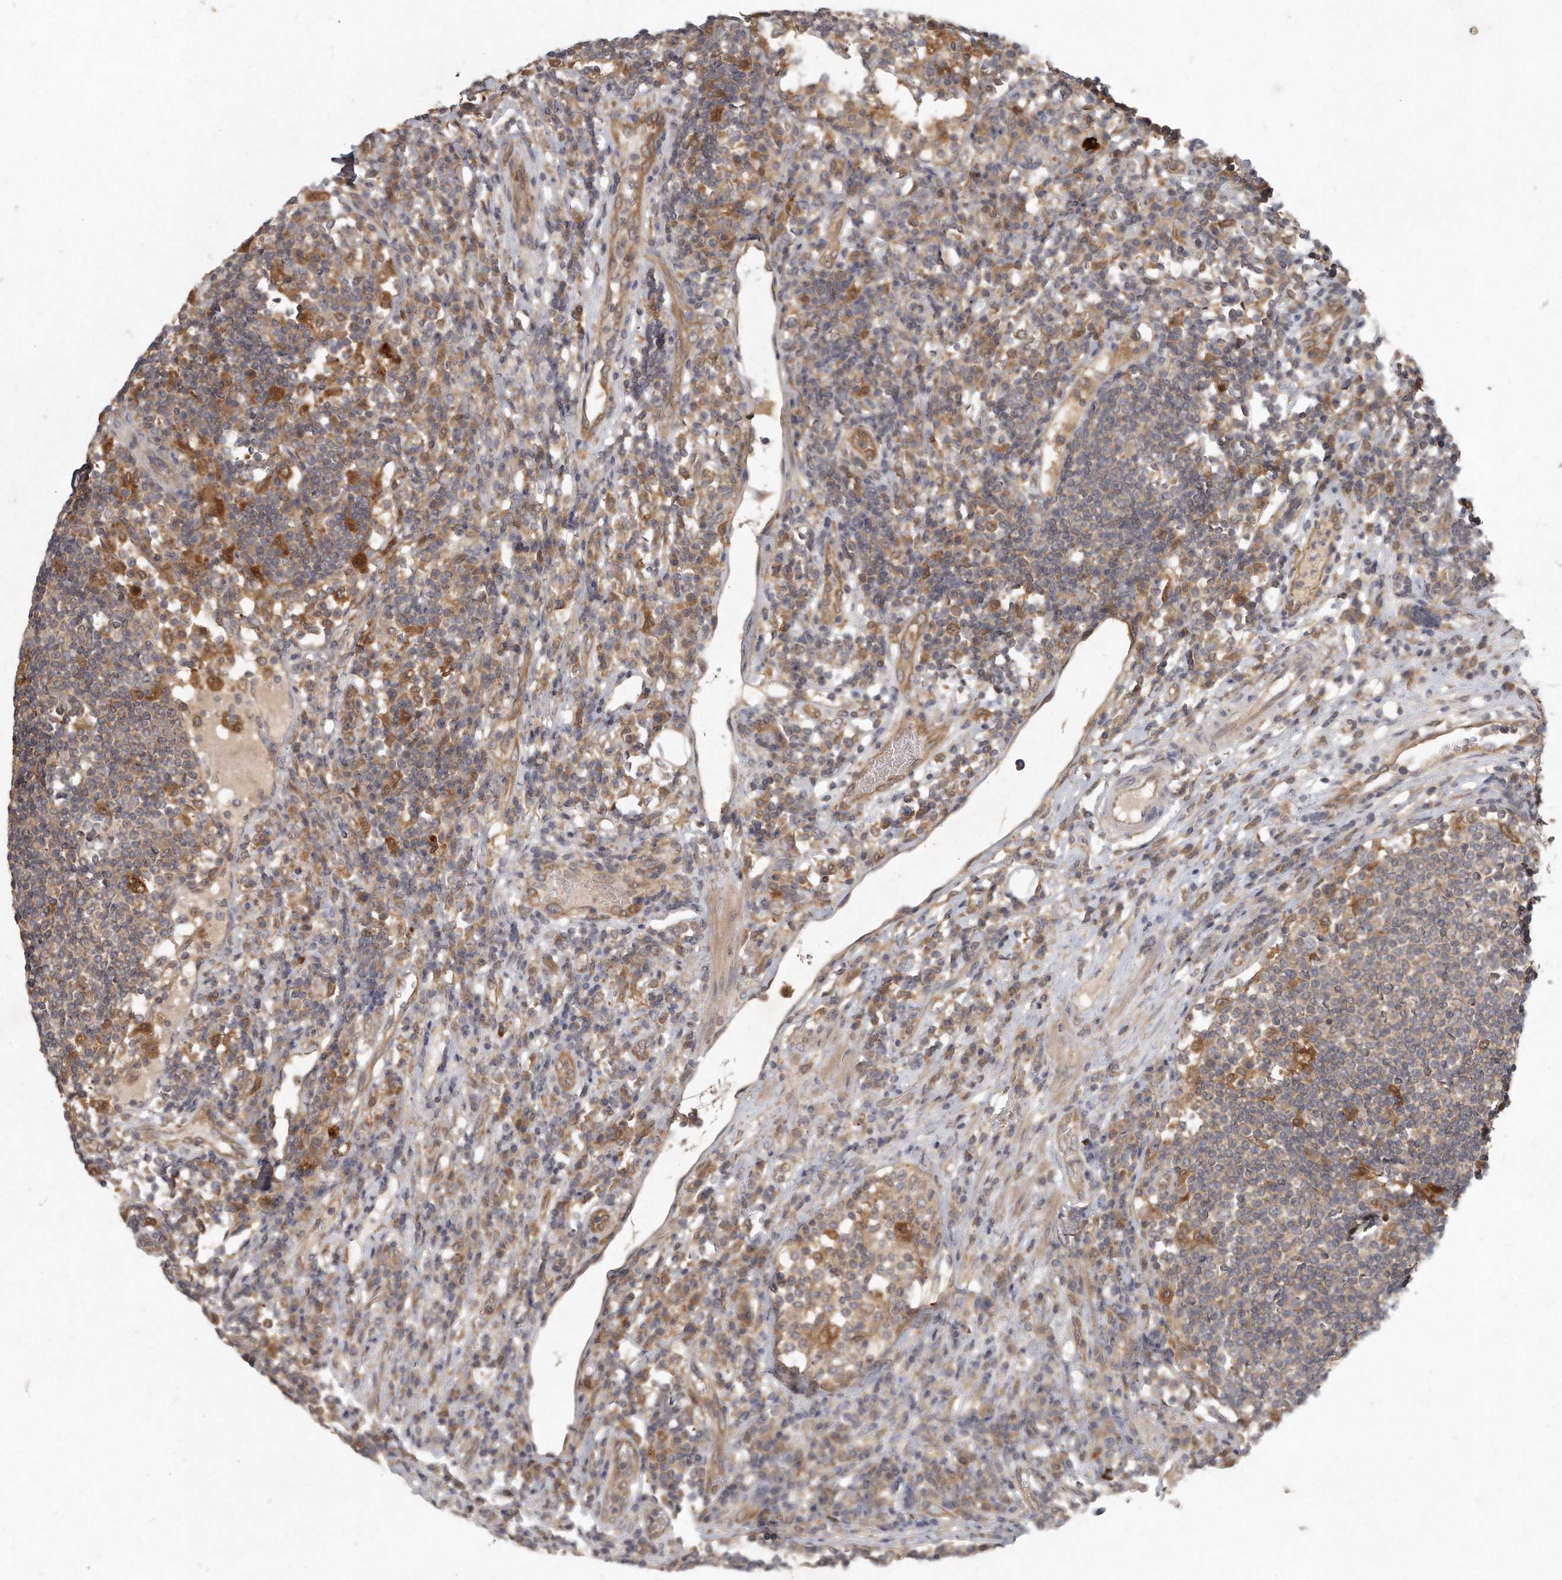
{"staining": {"intensity": "moderate", "quantity": "25%-75%", "location": "cytoplasmic/membranous"}, "tissue": "lymph node", "cell_type": "Non-germinal center cells", "image_type": "normal", "snomed": [{"axis": "morphology", "description": "Normal tissue, NOS"}, {"axis": "topography", "description": "Lymph node"}], "caption": "Immunohistochemistry (IHC) staining of normal lymph node, which exhibits medium levels of moderate cytoplasmic/membranous staining in about 25%-75% of non-germinal center cells indicating moderate cytoplasmic/membranous protein expression. The staining was performed using DAB (brown) for protein detection and nuclei were counterstained in hematoxylin (blue).", "gene": "LGALS8", "patient": {"sex": "female", "age": 53}}